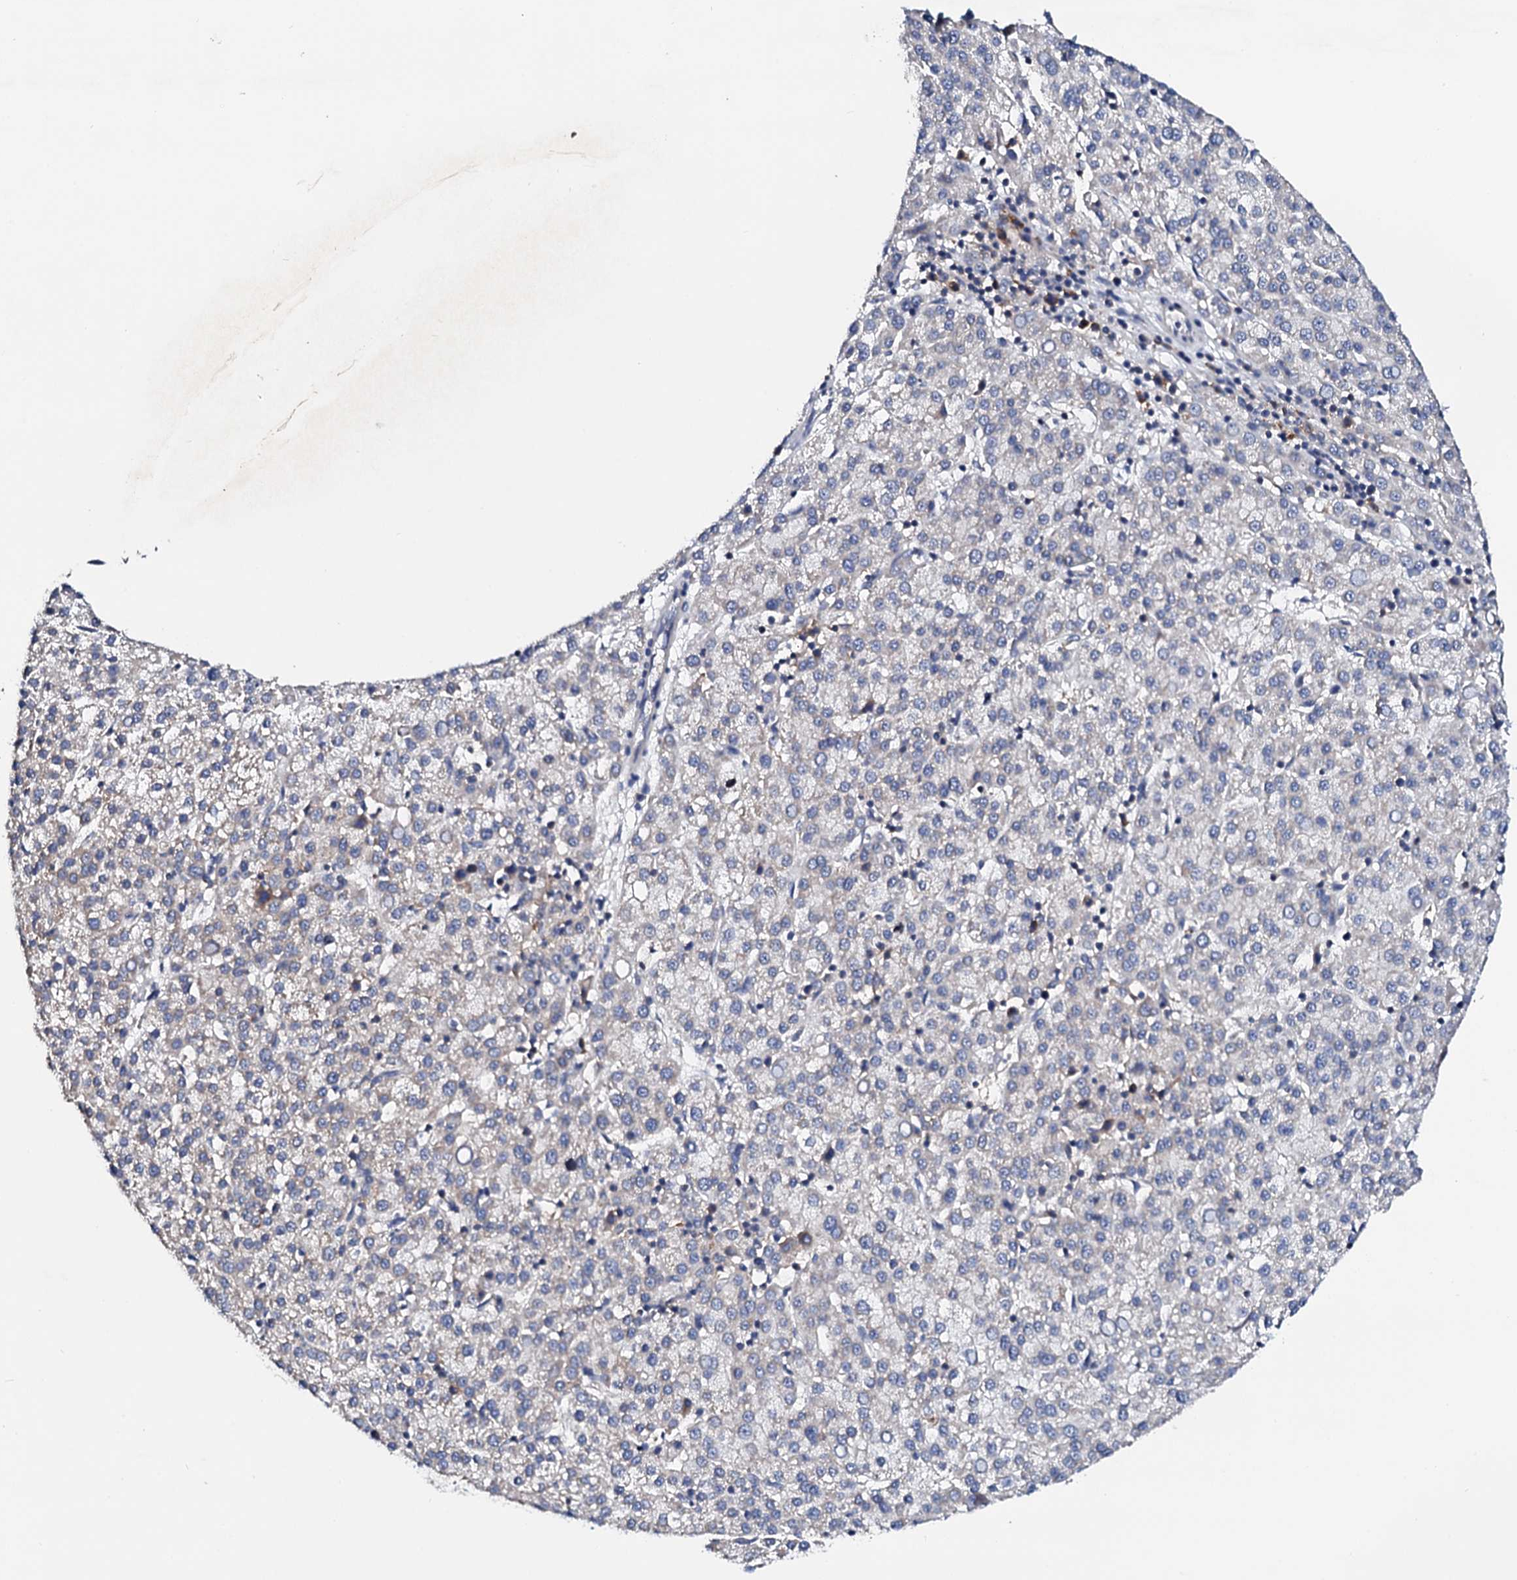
{"staining": {"intensity": "moderate", "quantity": "<25%", "location": "cytoplasmic/membranous"}, "tissue": "liver cancer", "cell_type": "Tumor cells", "image_type": "cancer", "snomed": [{"axis": "morphology", "description": "Carcinoma, Hepatocellular, NOS"}, {"axis": "topography", "description": "Liver"}], "caption": "The photomicrograph reveals staining of hepatocellular carcinoma (liver), revealing moderate cytoplasmic/membranous protein staining (brown color) within tumor cells. (IHC, brightfield microscopy, high magnification).", "gene": "NUP58", "patient": {"sex": "female", "age": 58}}